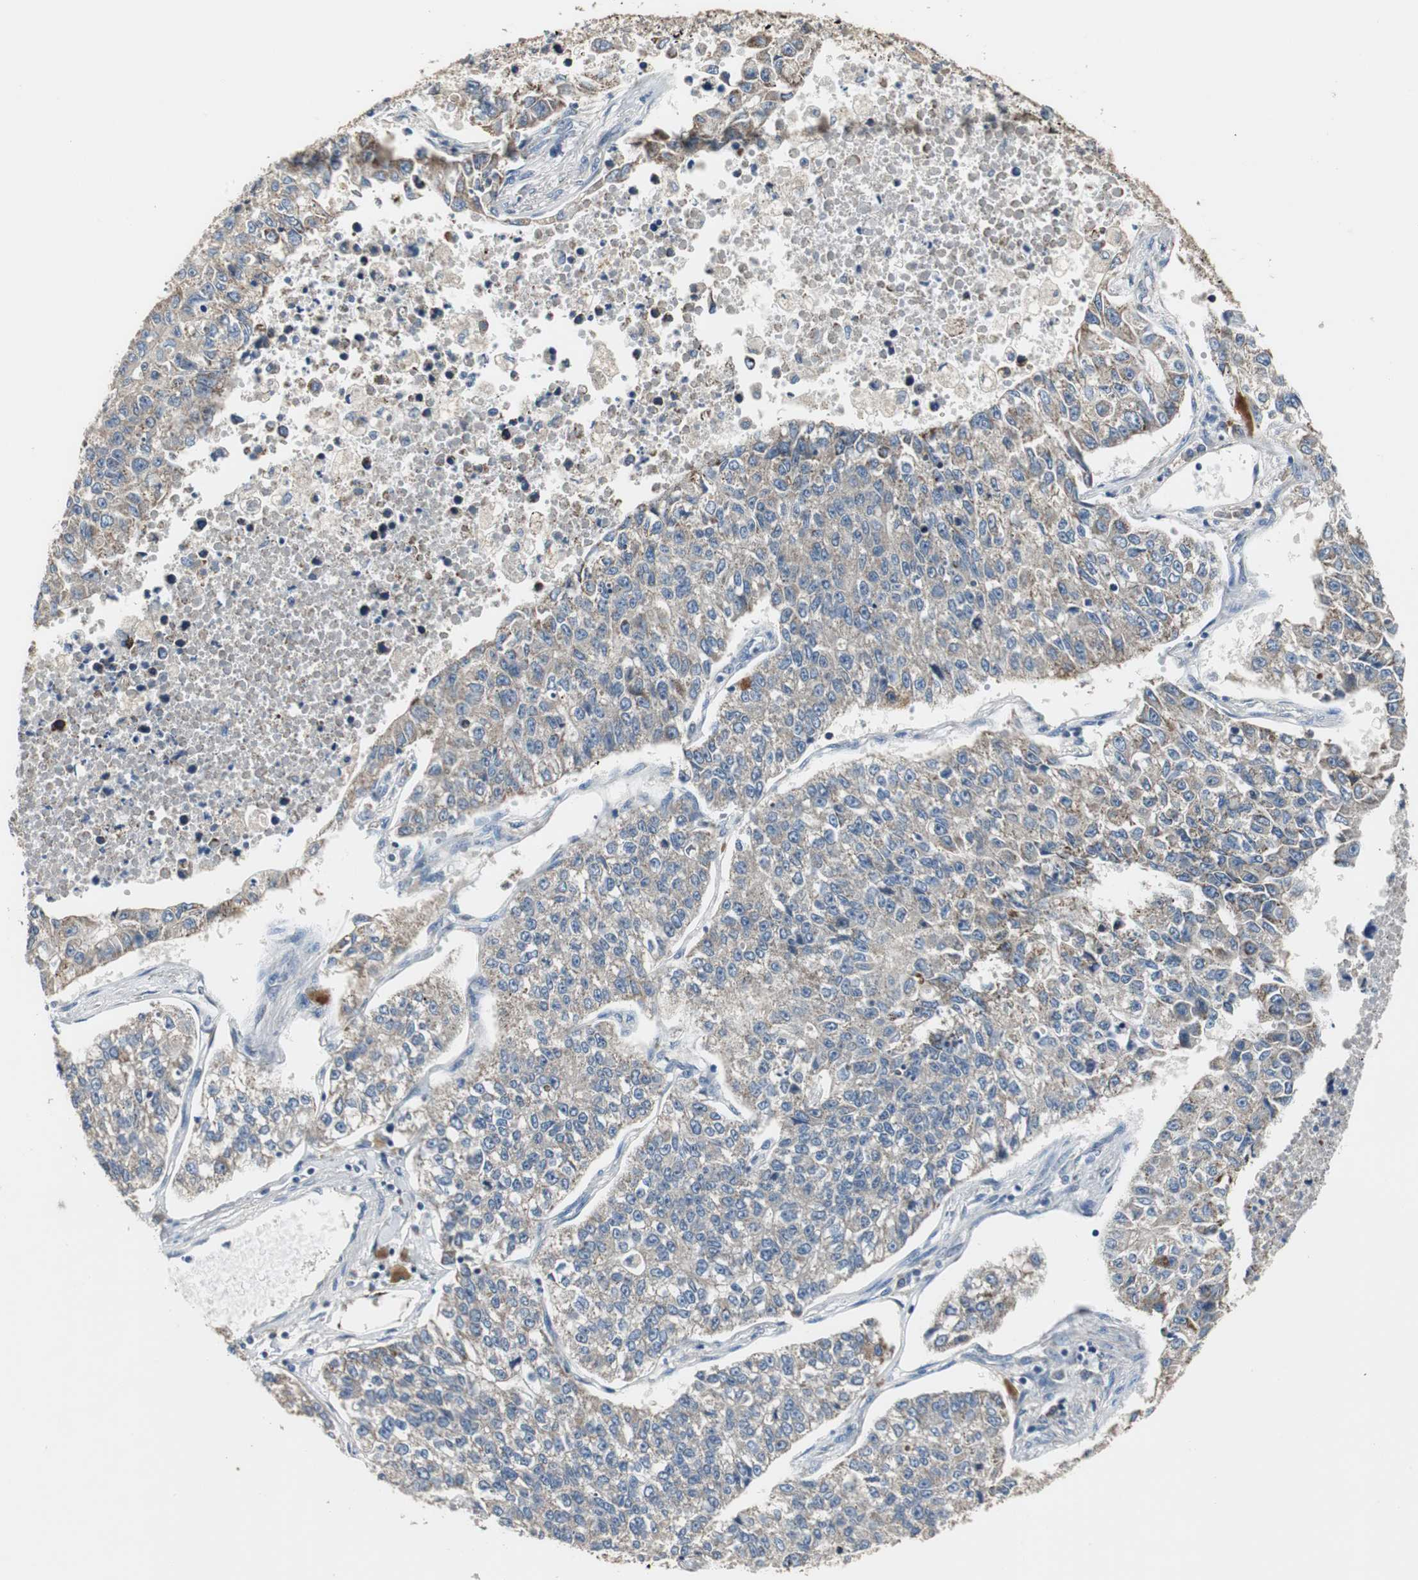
{"staining": {"intensity": "weak", "quantity": ">75%", "location": "cytoplasmic/membranous"}, "tissue": "lung cancer", "cell_type": "Tumor cells", "image_type": "cancer", "snomed": [{"axis": "morphology", "description": "Adenocarcinoma, NOS"}, {"axis": "topography", "description": "Lung"}], "caption": "Adenocarcinoma (lung) stained with a brown dye exhibits weak cytoplasmic/membranous positive expression in about >75% of tumor cells.", "gene": "MYT1", "patient": {"sex": "male", "age": 49}}